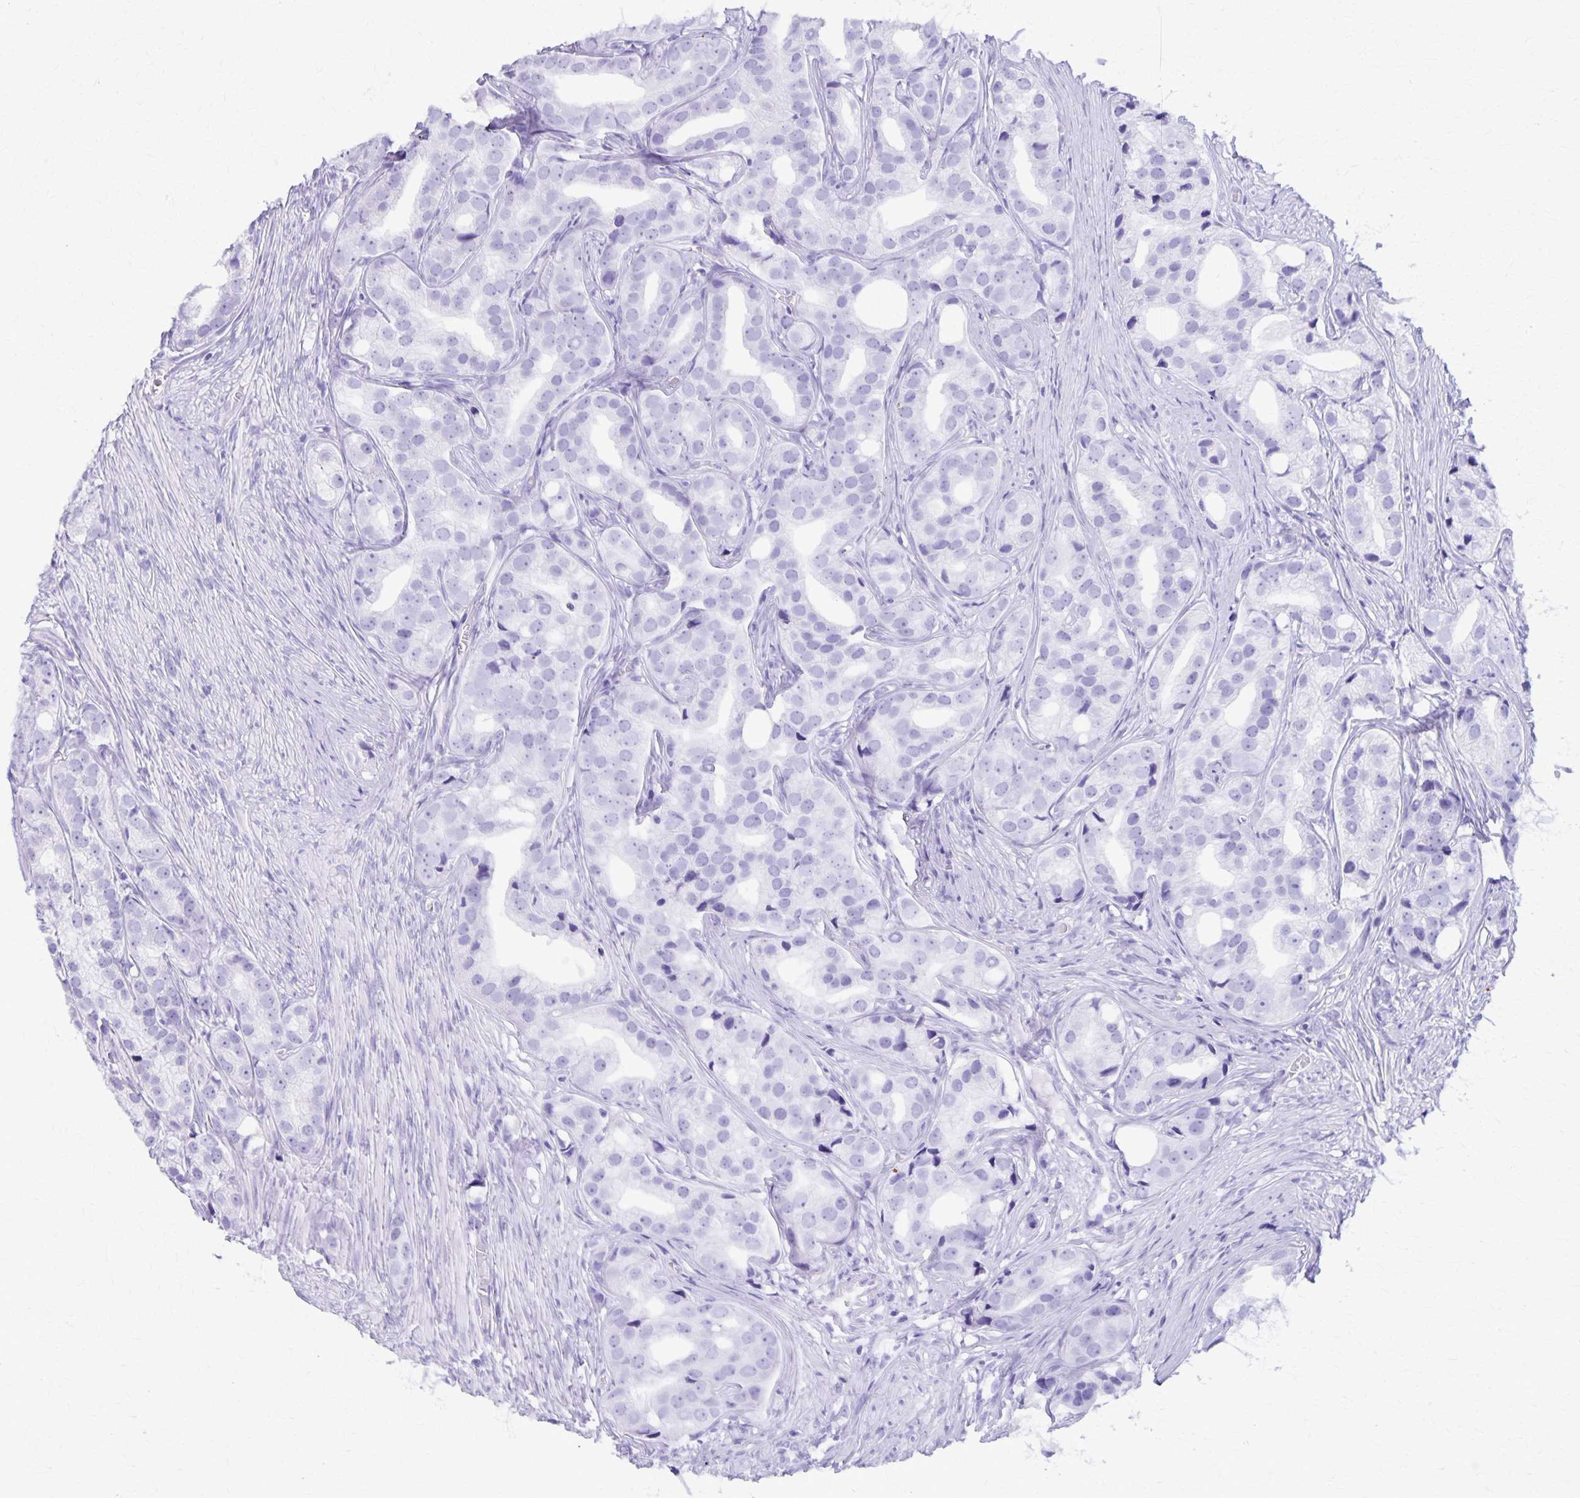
{"staining": {"intensity": "negative", "quantity": "none", "location": "none"}, "tissue": "prostate cancer", "cell_type": "Tumor cells", "image_type": "cancer", "snomed": [{"axis": "morphology", "description": "Adenocarcinoma, High grade"}, {"axis": "topography", "description": "Prostate"}], "caption": "IHC of human prostate cancer (adenocarcinoma (high-grade)) displays no positivity in tumor cells.", "gene": "DEFA5", "patient": {"sex": "male", "age": 75}}